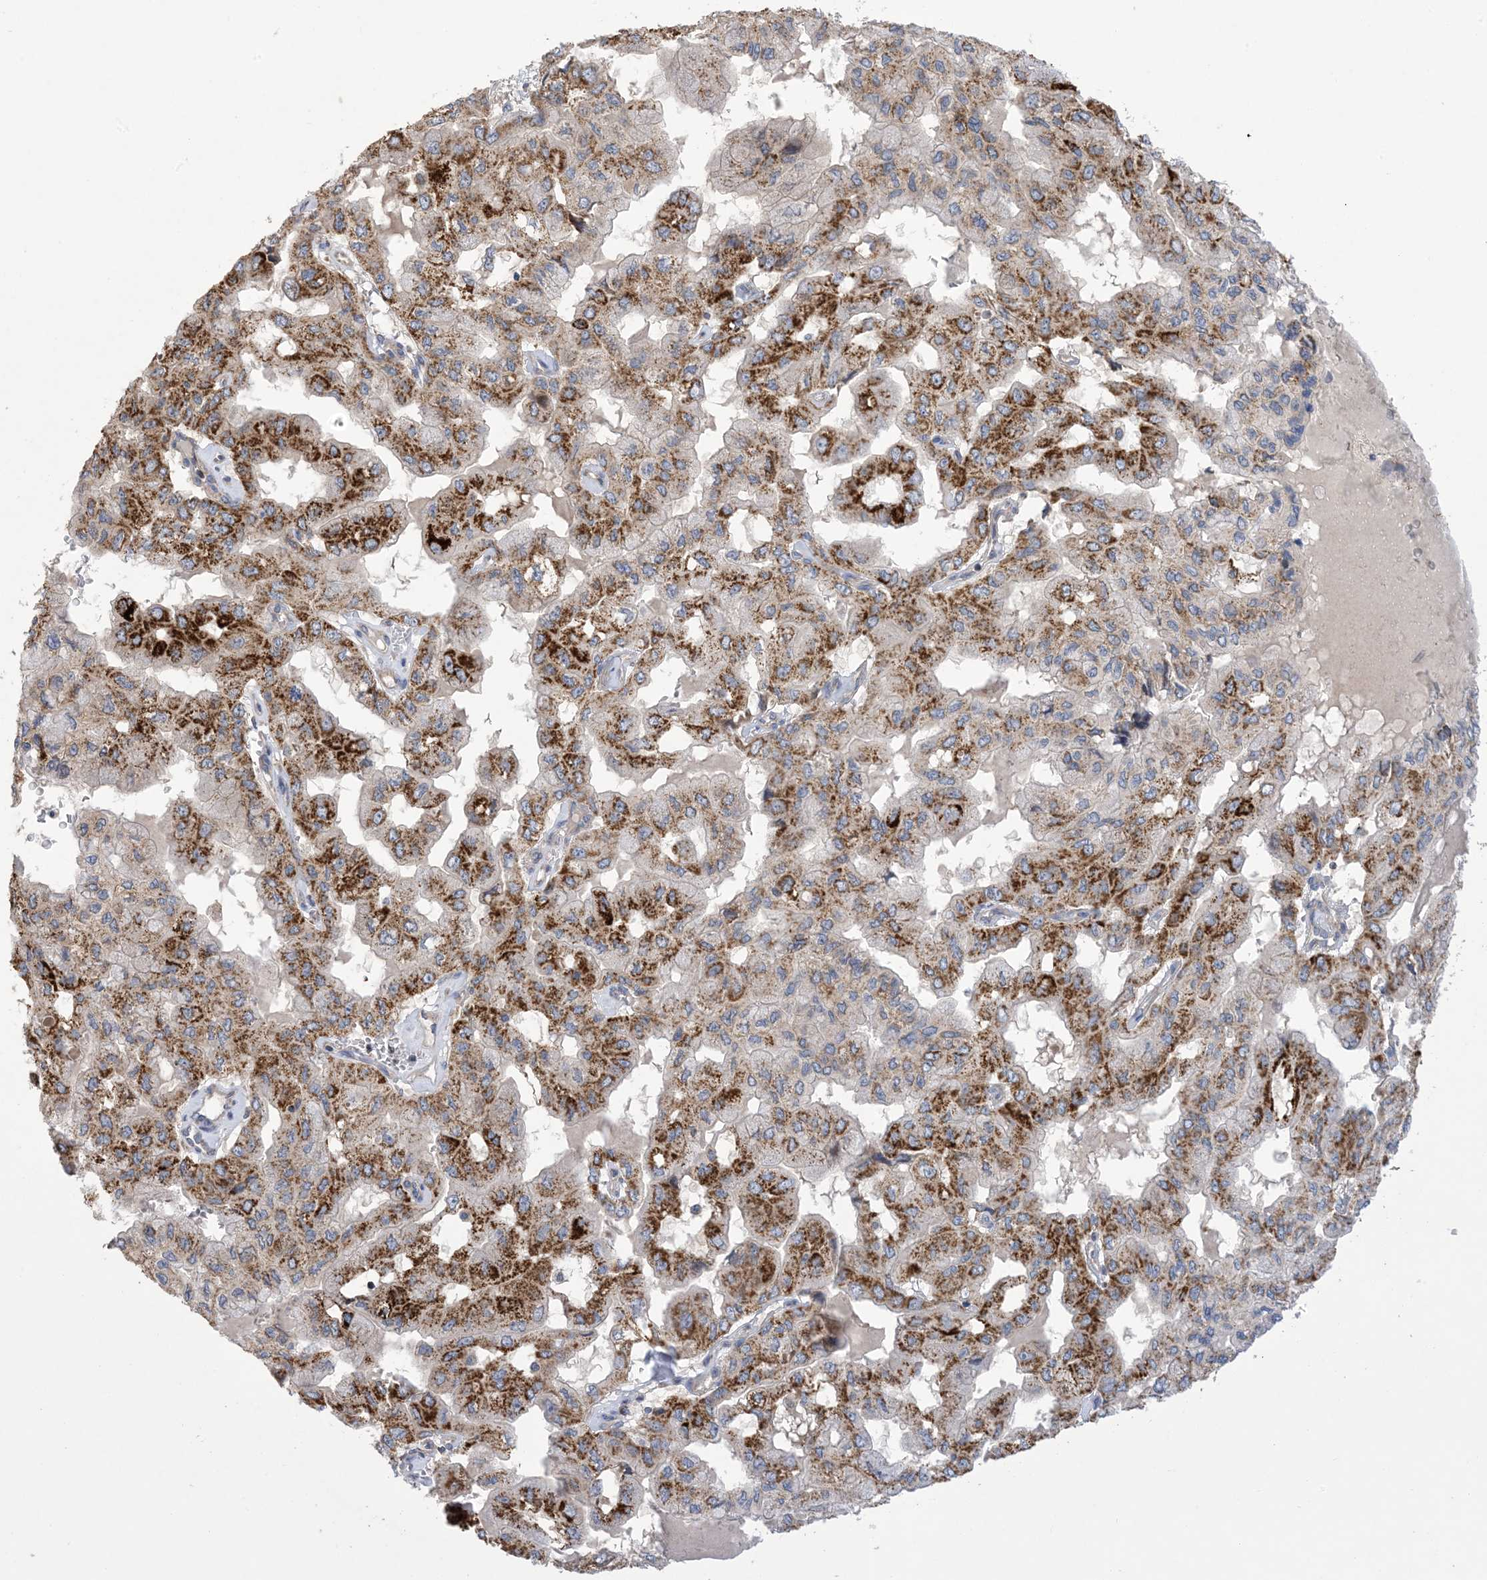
{"staining": {"intensity": "strong", "quantity": ">75%", "location": "cytoplasmic/membranous"}, "tissue": "pancreatic cancer", "cell_type": "Tumor cells", "image_type": "cancer", "snomed": [{"axis": "morphology", "description": "Adenocarcinoma, NOS"}, {"axis": "topography", "description": "Pancreas"}], "caption": "The photomicrograph displays immunohistochemical staining of pancreatic adenocarcinoma. There is strong cytoplasmic/membranous expression is appreciated in approximately >75% of tumor cells.", "gene": "CLEC16A", "patient": {"sex": "male", "age": 51}}